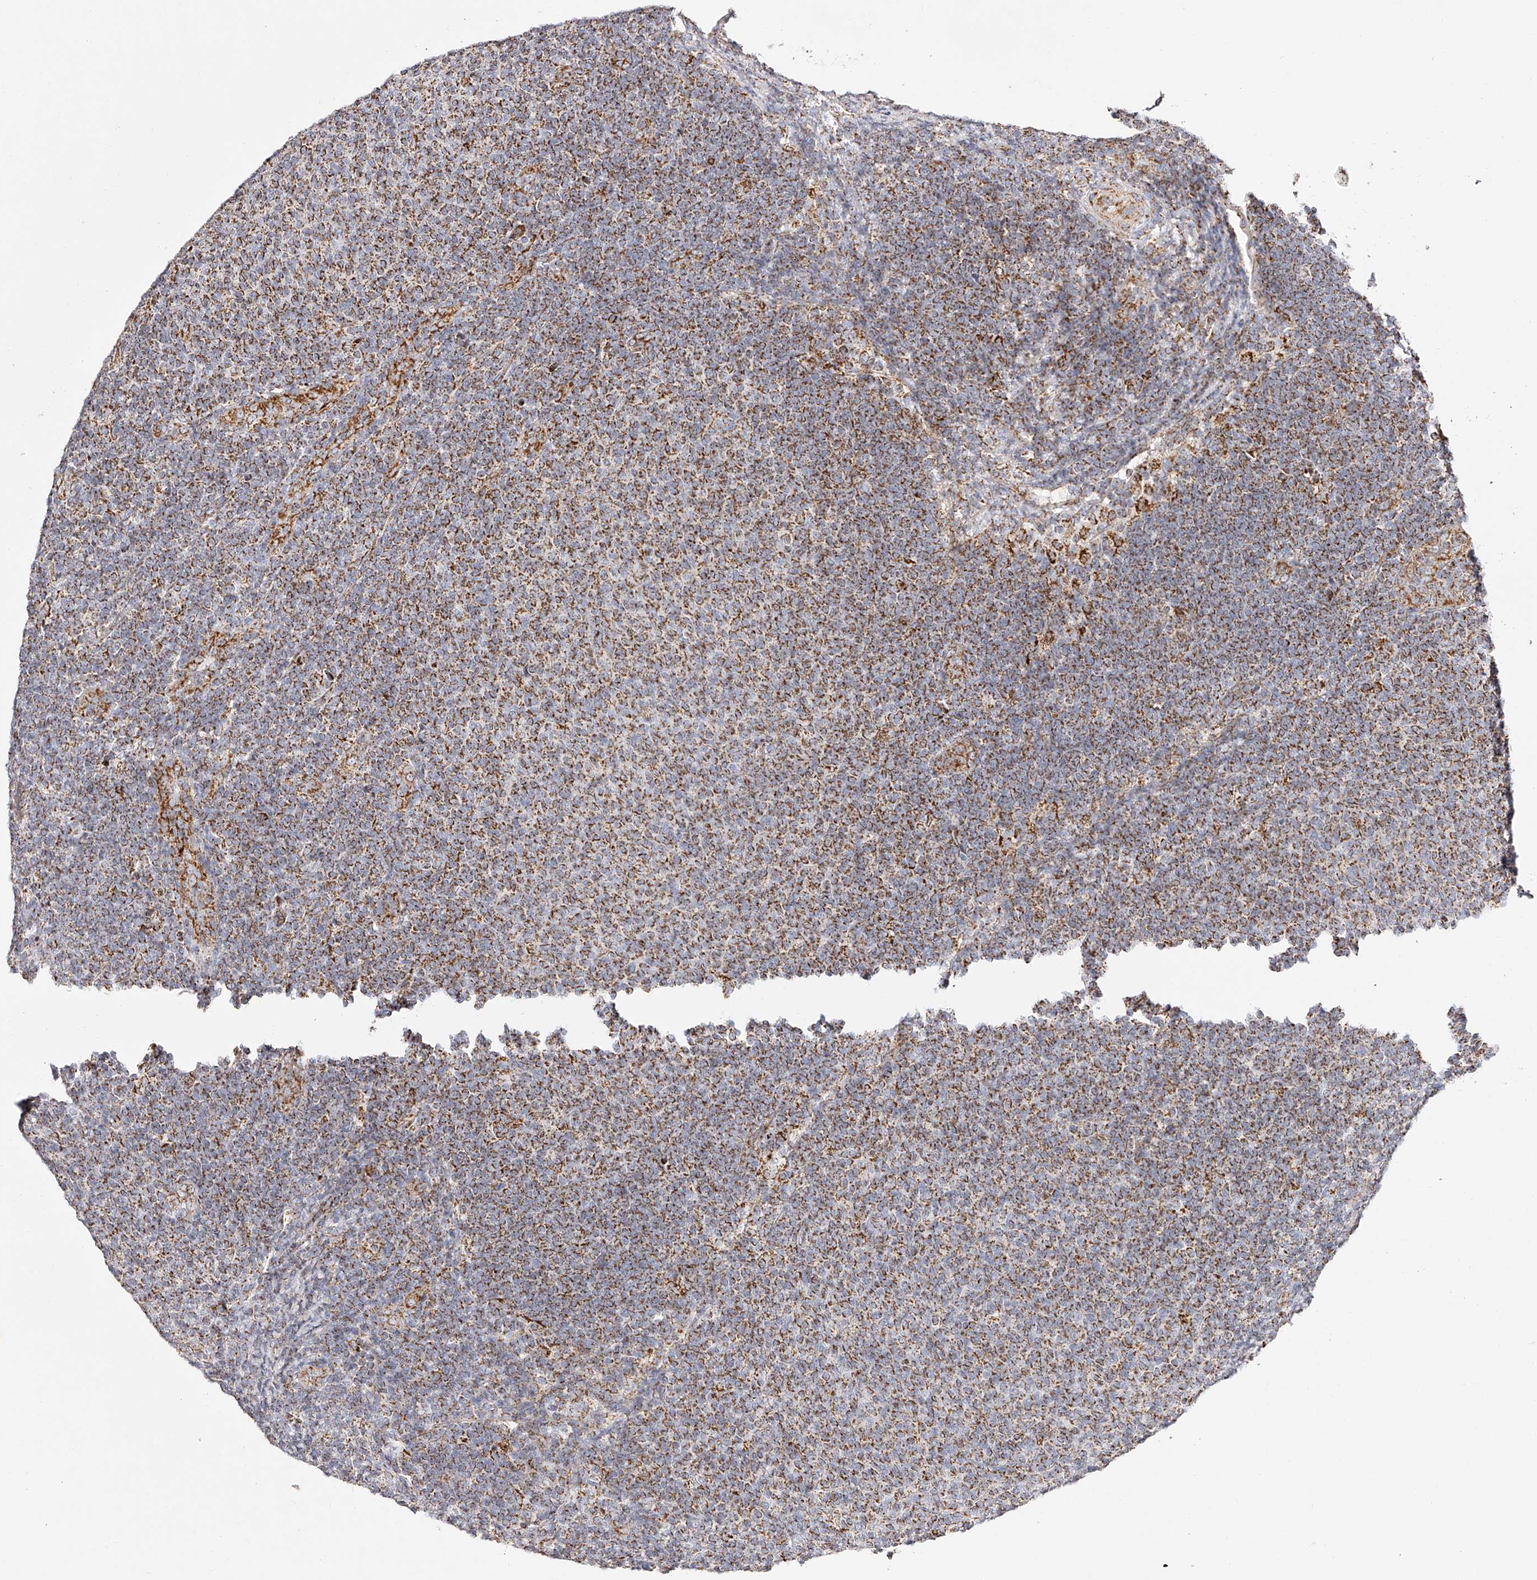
{"staining": {"intensity": "moderate", "quantity": ">75%", "location": "cytoplasmic/membranous"}, "tissue": "lymphoma", "cell_type": "Tumor cells", "image_type": "cancer", "snomed": [{"axis": "morphology", "description": "Malignant lymphoma, non-Hodgkin's type, Low grade"}, {"axis": "topography", "description": "Lymph node"}], "caption": "Tumor cells exhibit medium levels of moderate cytoplasmic/membranous expression in approximately >75% of cells in low-grade malignant lymphoma, non-Hodgkin's type. Nuclei are stained in blue.", "gene": "NDUFV3", "patient": {"sex": "male", "age": 66}}